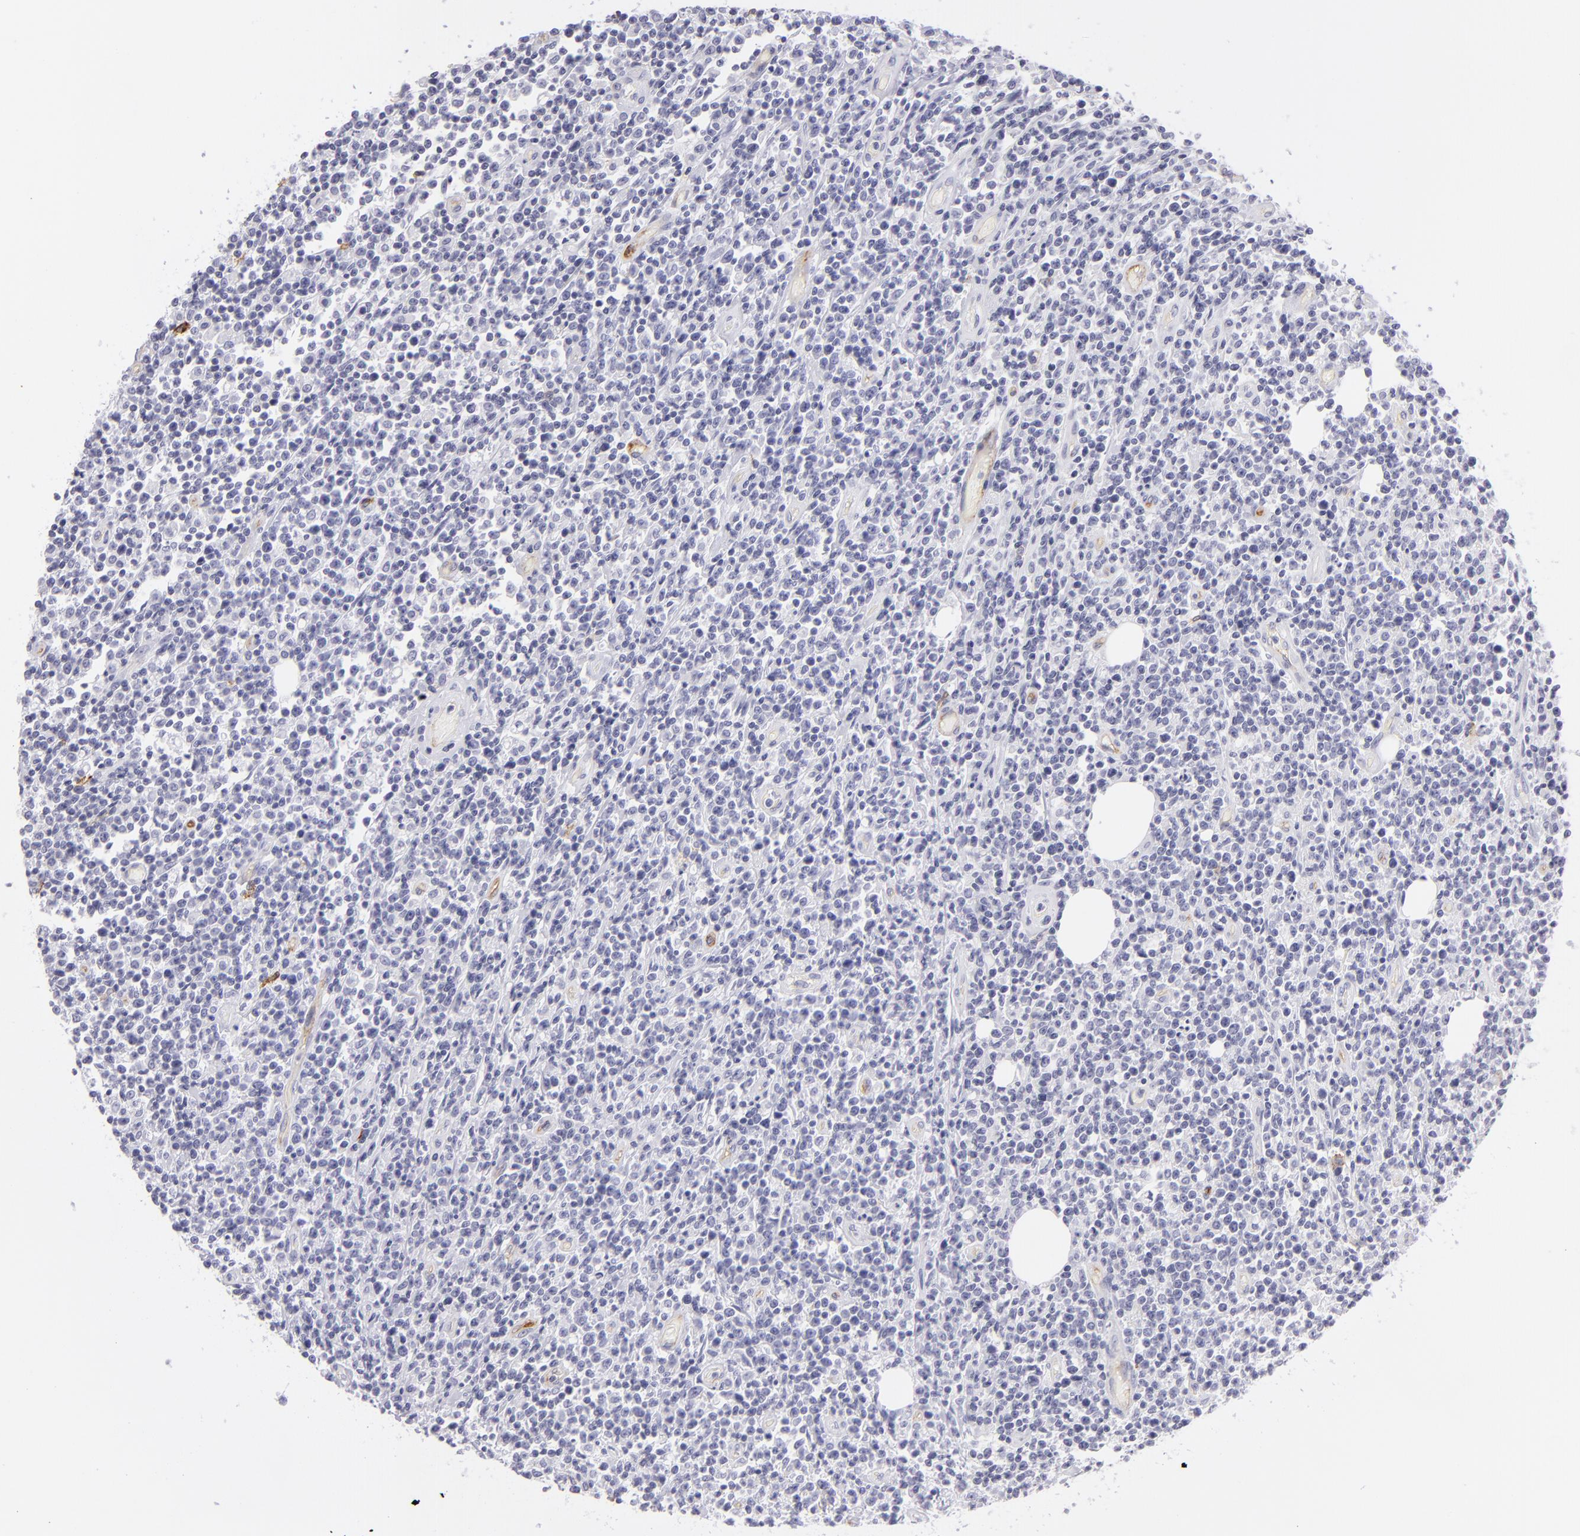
{"staining": {"intensity": "negative", "quantity": "none", "location": "none"}, "tissue": "lymphoma", "cell_type": "Tumor cells", "image_type": "cancer", "snomed": [{"axis": "morphology", "description": "Malignant lymphoma, non-Hodgkin's type, High grade"}, {"axis": "topography", "description": "Colon"}], "caption": "Tumor cells show no significant protein expression in high-grade malignant lymphoma, non-Hodgkin's type.", "gene": "THBD", "patient": {"sex": "male", "age": 82}}